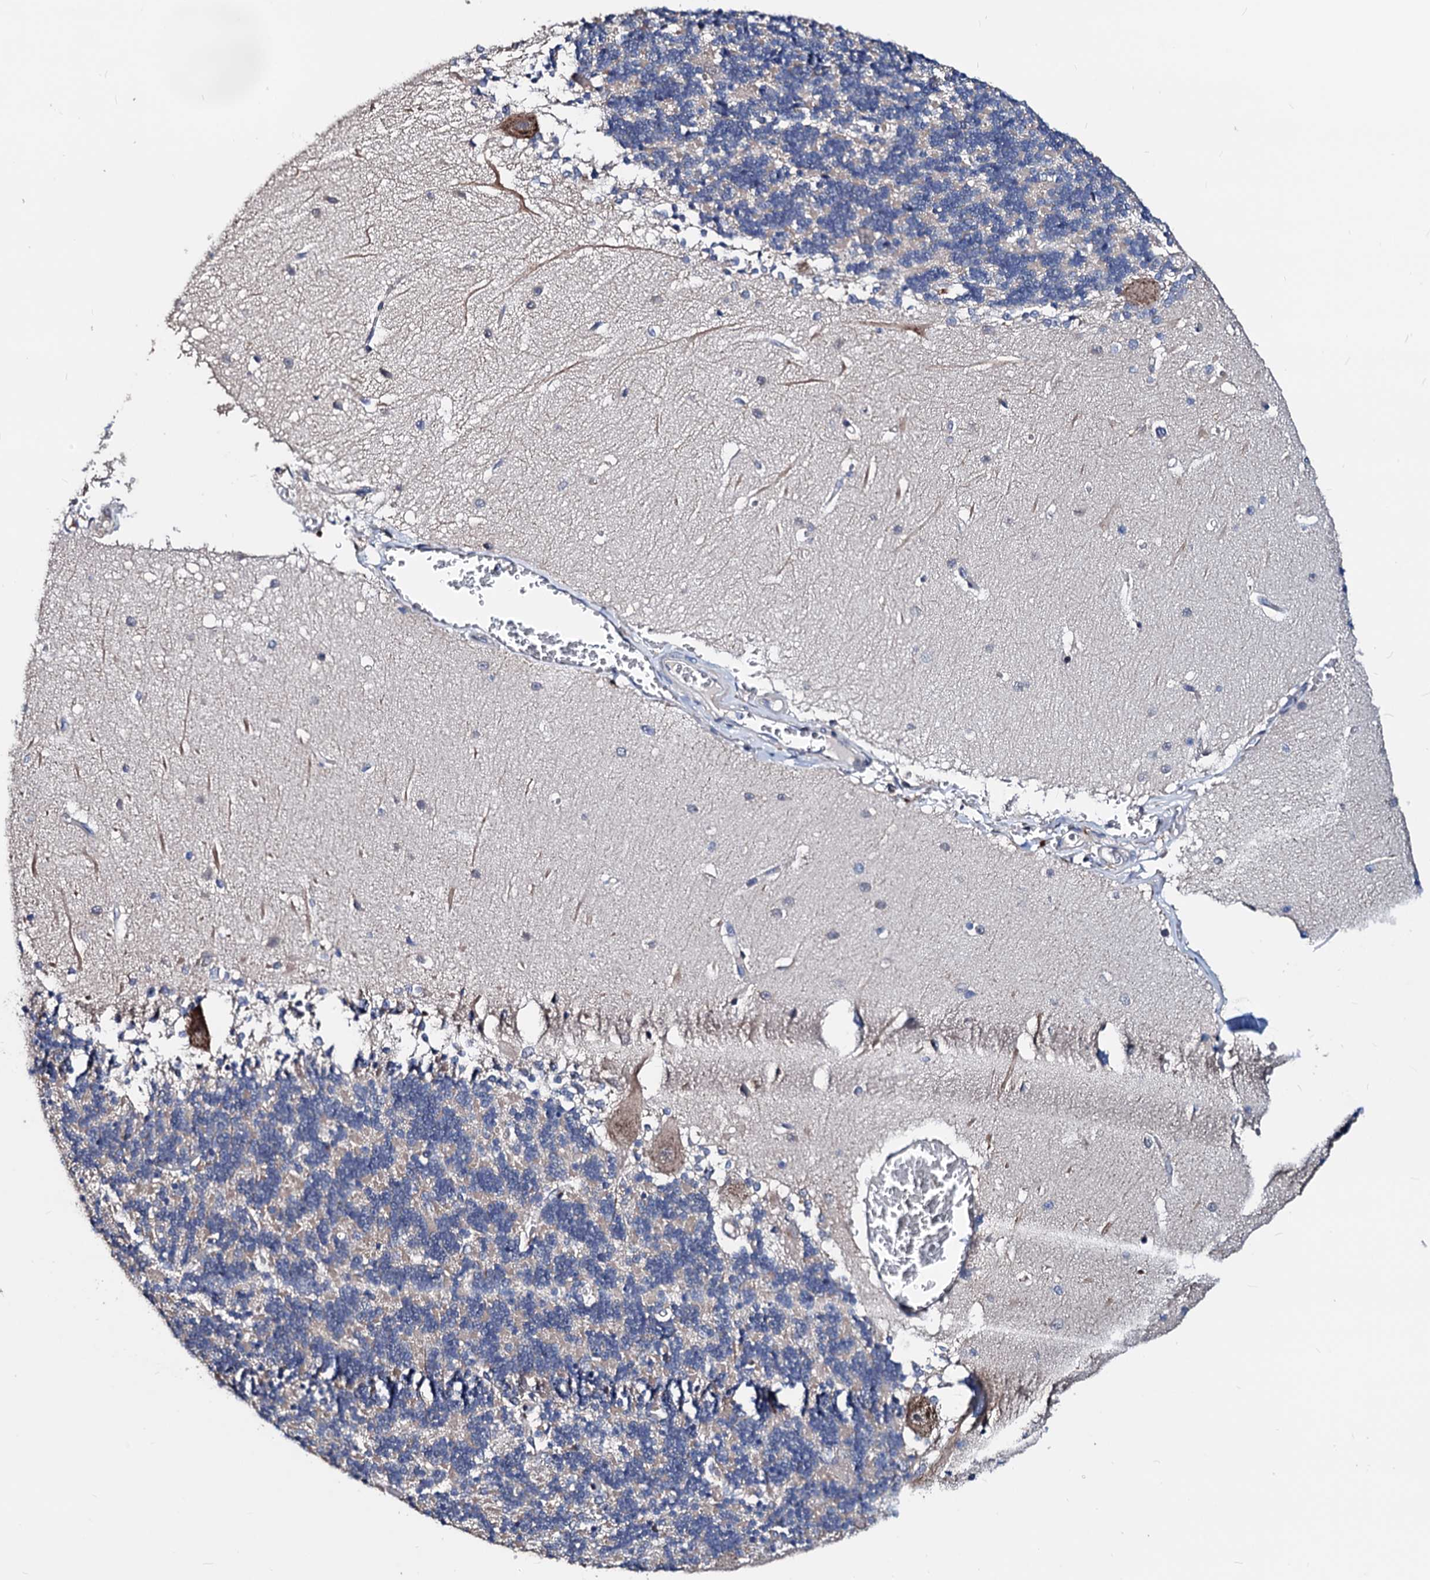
{"staining": {"intensity": "negative", "quantity": "none", "location": "none"}, "tissue": "cerebellum", "cell_type": "Cells in granular layer", "image_type": "normal", "snomed": [{"axis": "morphology", "description": "Normal tissue, NOS"}, {"axis": "topography", "description": "Cerebellum"}], "caption": "The photomicrograph exhibits no significant expression in cells in granular layer of cerebellum.", "gene": "AKAP11", "patient": {"sex": "male", "age": 37}}